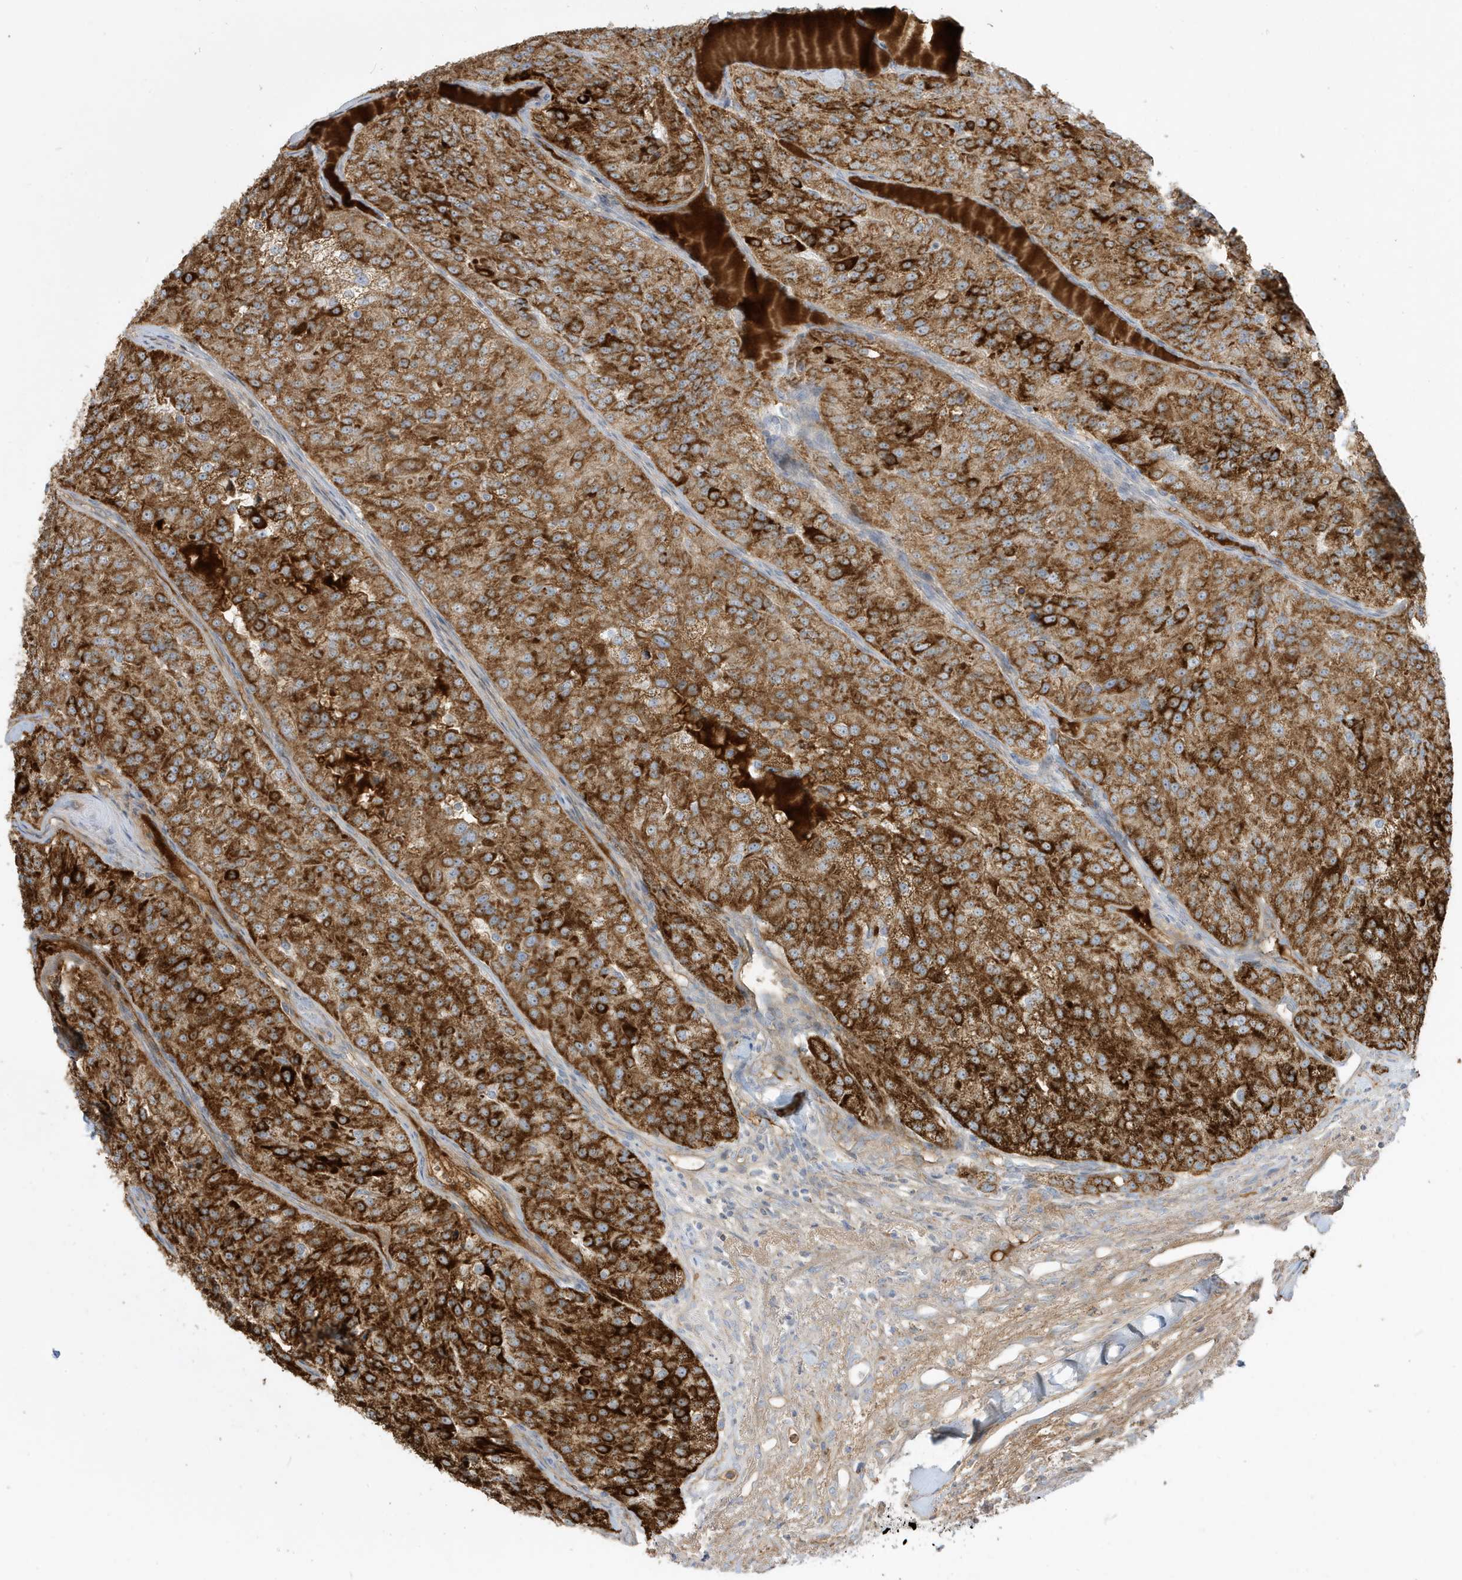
{"staining": {"intensity": "strong", "quantity": ">75%", "location": "cytoplasmic/membranous"}, "tissue": "renal cancer", "cell_type": "Tumor cells", "image_type": "cancer", "snomed": [{"axis": "morphology", "description": "Adenocarcinoma, NOS"}, {"axis": "topography", "description": "Kidney"}], "caption": "Immunohistochemical staining of renal cancer exhibits high levels of strong cytoplasmic/membranous expression in about >75% of tumor cells.", "gene": "IFT57", "patient": {"sex": "female", "age": 63}}